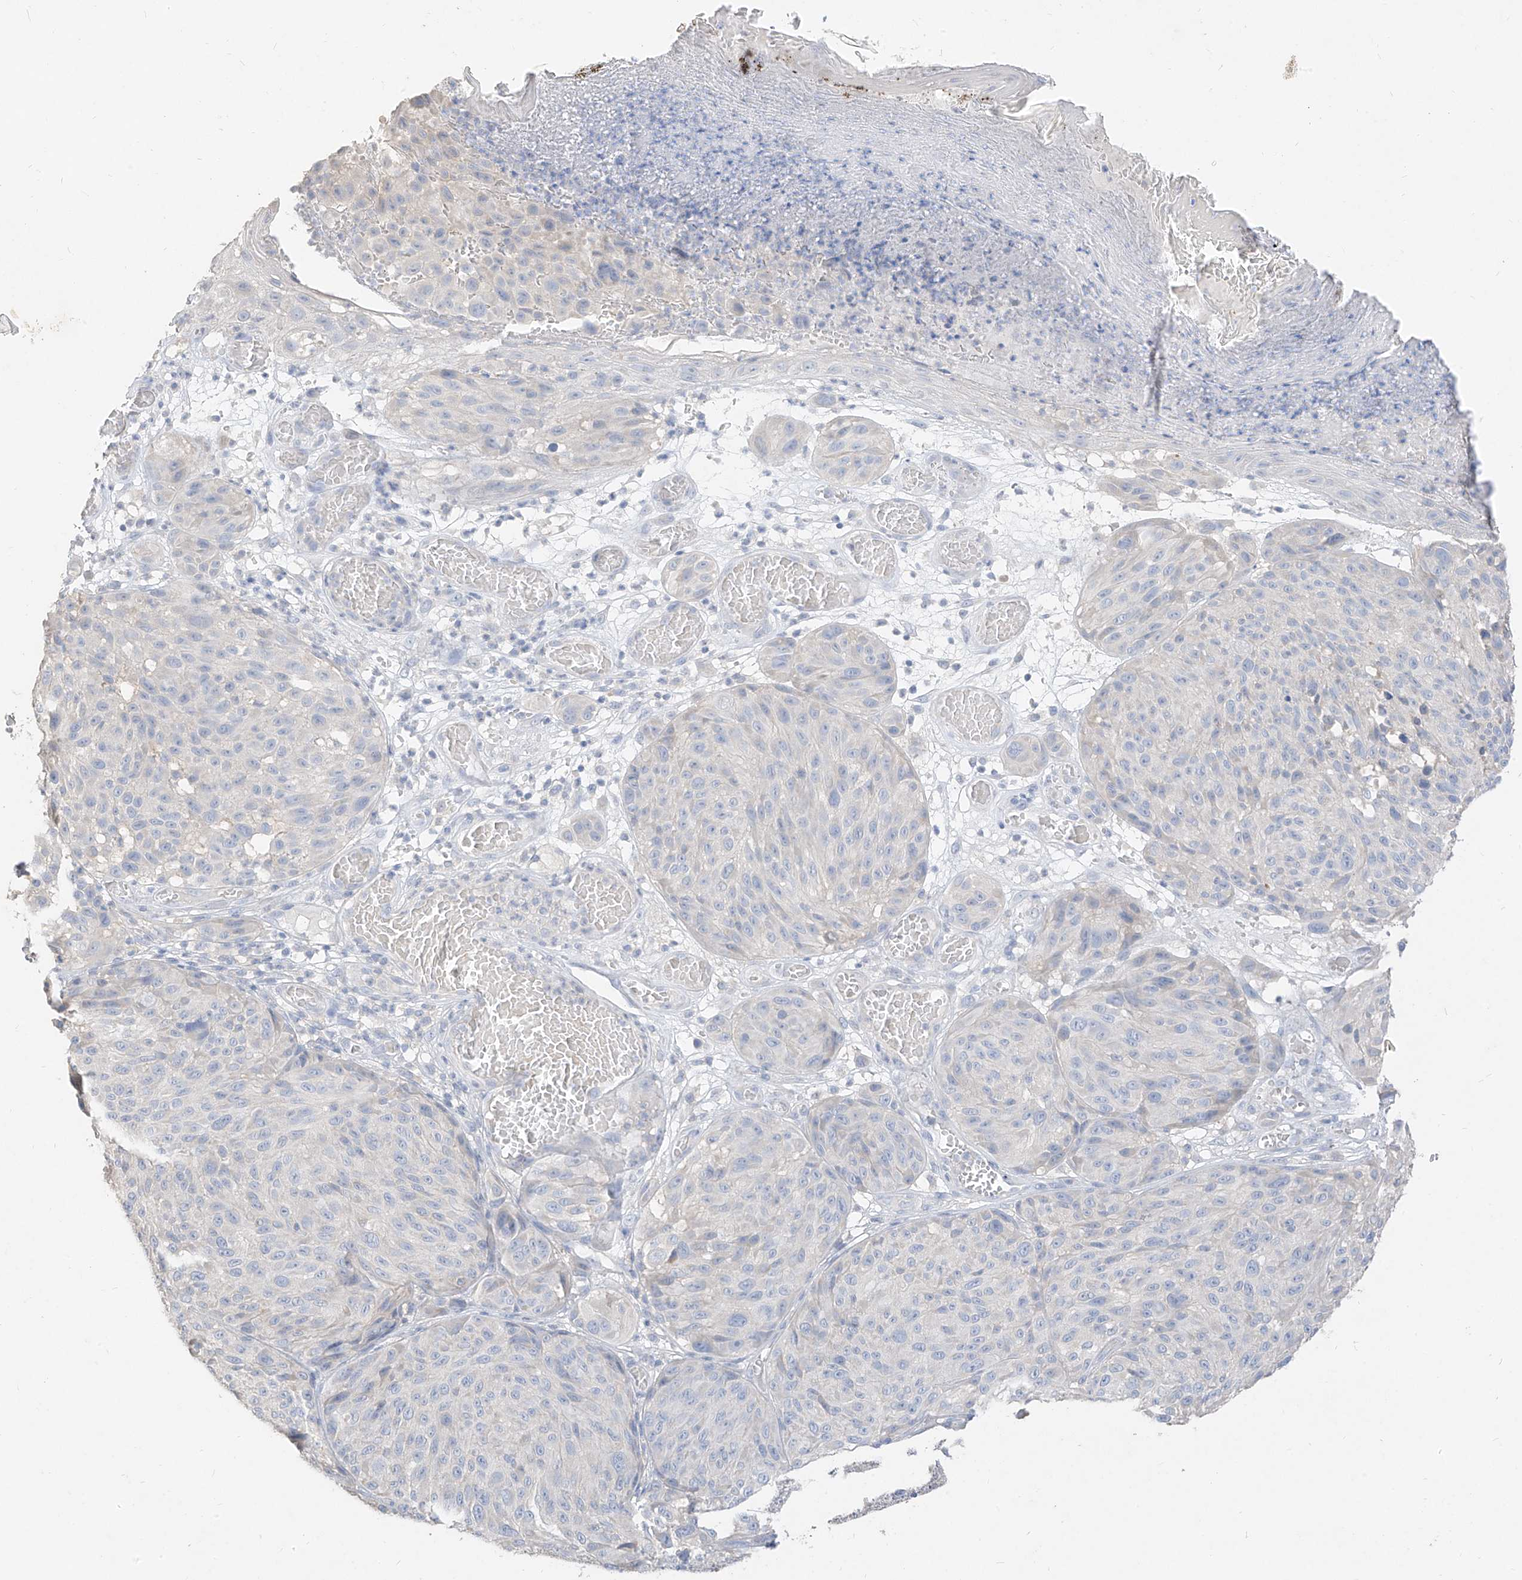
{"staining": {"intensity": "negative", "quantity": "none", "location": "none"}, "tissue": "melanoma", "cell_type": "Tumor cells", "image_type": "cancer", "snomed": [{"axis": "morphology", "description": "Malignant melanoma, NOS"}, {"axis": "topography", "description": "Skin"}], "caption": "A histopathology image of human melanoma is negative for staining in tumor cells.", "gene": "ZZEF1", "patient": {"sex": "male", "age": 83}}